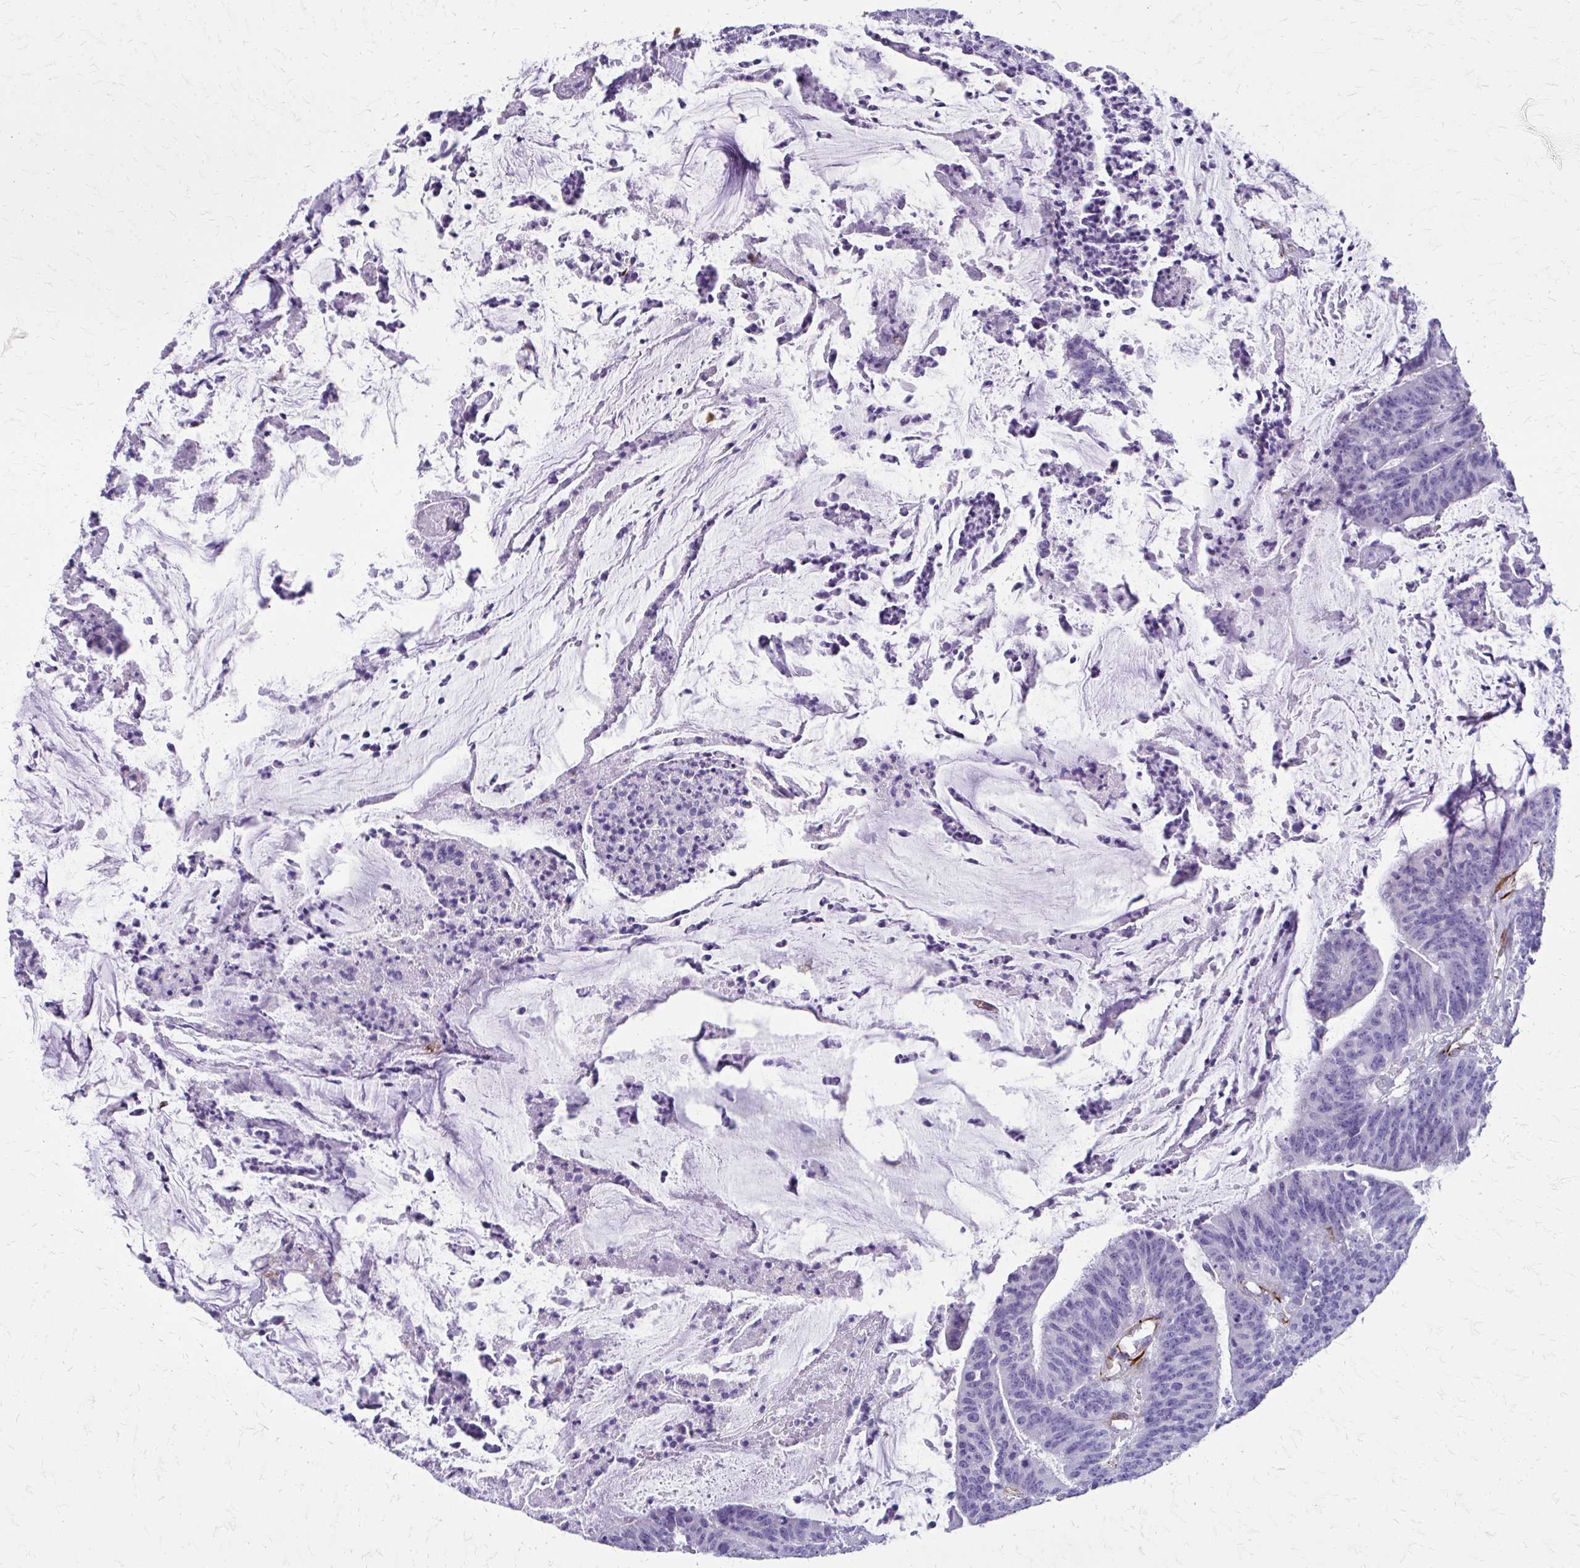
{"staining": {"intensity": "negative", "quantity": "none", "location": "none"}, "tissue": "colorectal cancer", "cell_type": "Tumor cells", "image_type": "cancer", "snomed": [{"axis": "morphology", "description": "Adenocarcinoma, NOS"}, {"axis": "topography", "description": "Colon"}], "caption": "This is an immunohistochemistry photomicrograph of human colorectal cancer. There is no staining in tumor cells.", "gene": "TRIM6", "patient": {"sex": "female", "age": 78}}